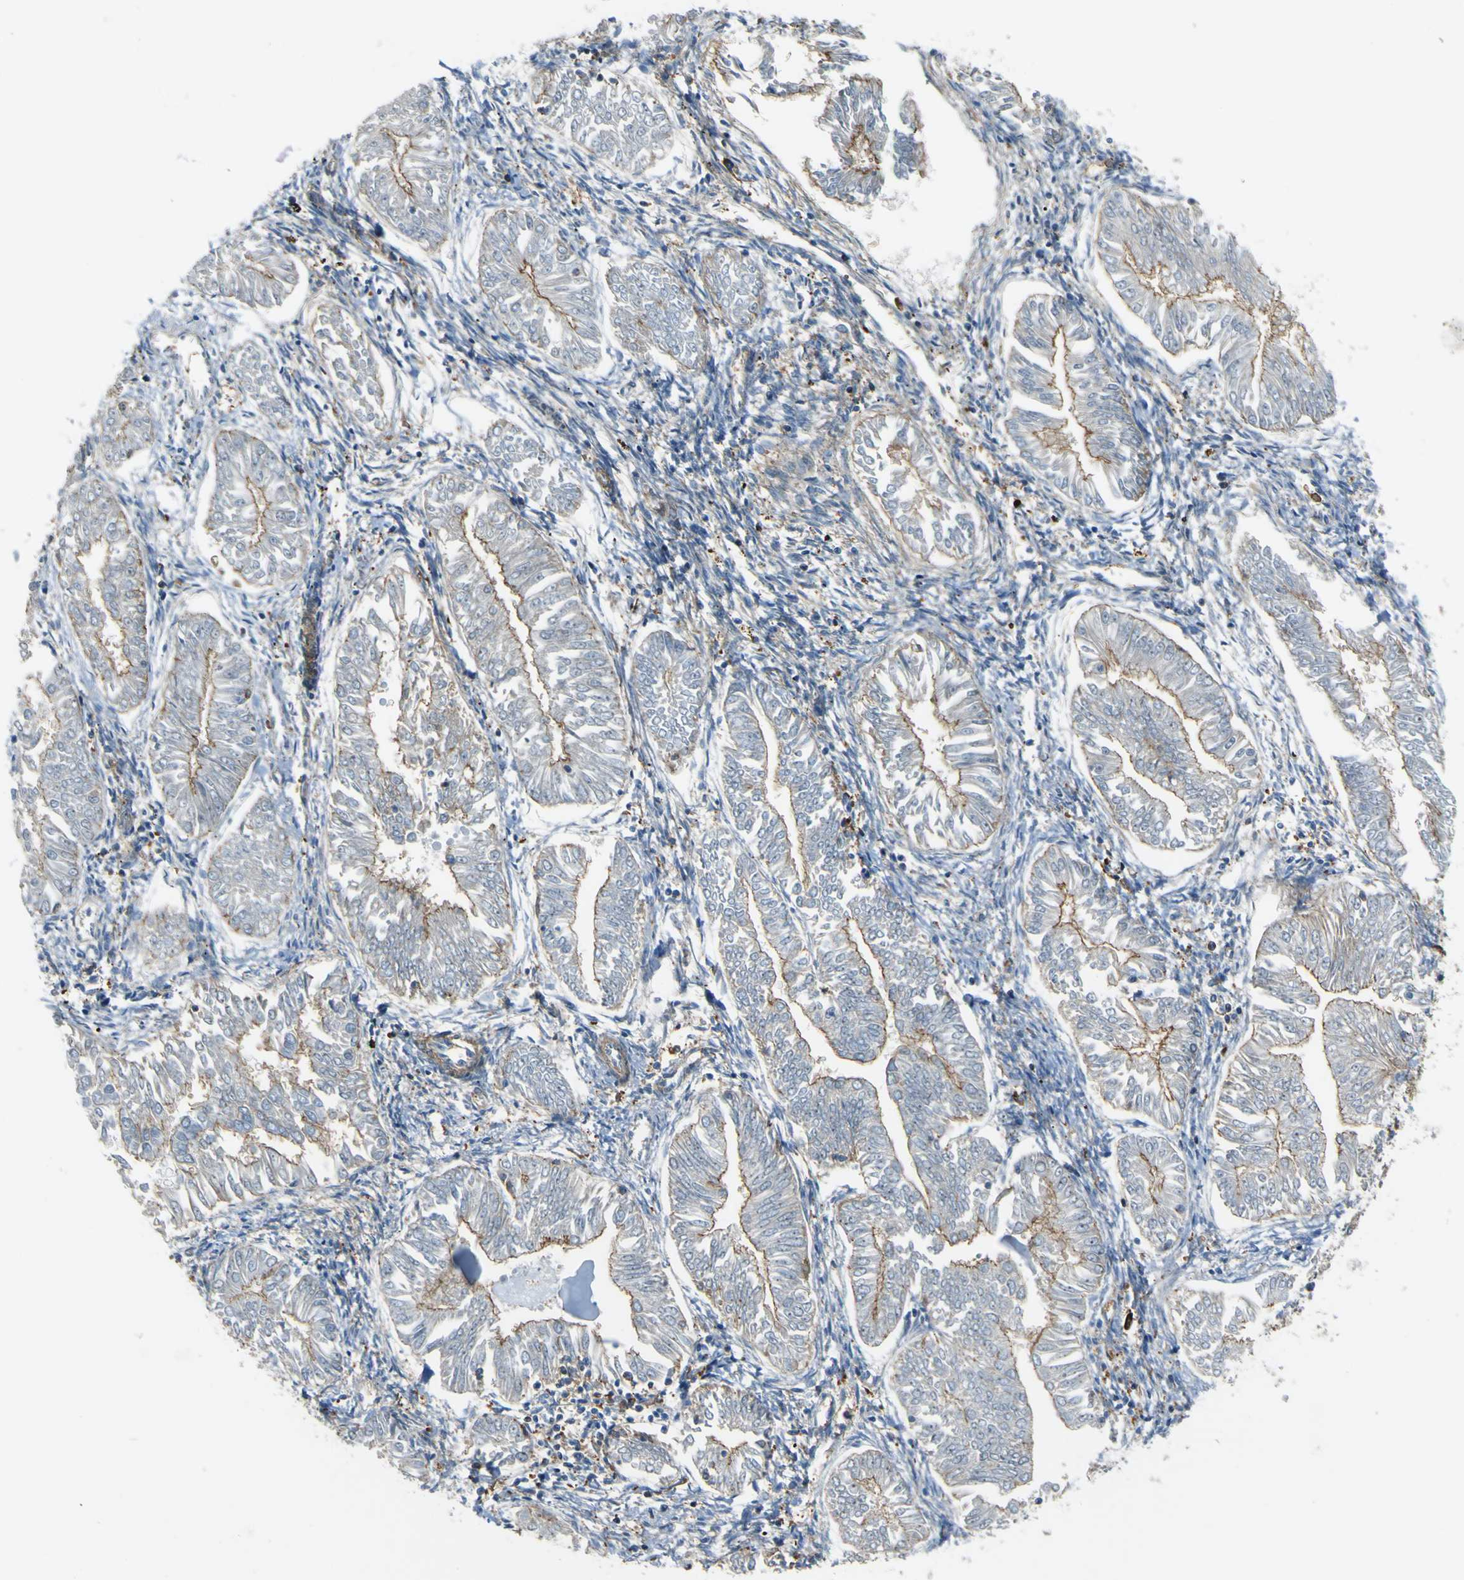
{"staining": {"intensity": "moderate", "quantity": ">75%", "location": "cytoplasmic/membranous"}, "tissue": "endometrial cancer", "cell_type": "Tumor cells", "image_type": "cancer", "snomed": [{"axis": "morphology", "description": "Adenocarcinoma, NOS"}, {"axis": "topography", "description": "Endometrium"}], "caption": "Endometrial cancer tissue exhibits moderate cytoplasmic/membranous staining in approximately >75% of tumor cells", "gene": "PCDHB5", "patient": {"sex": "female", "age": 53}}